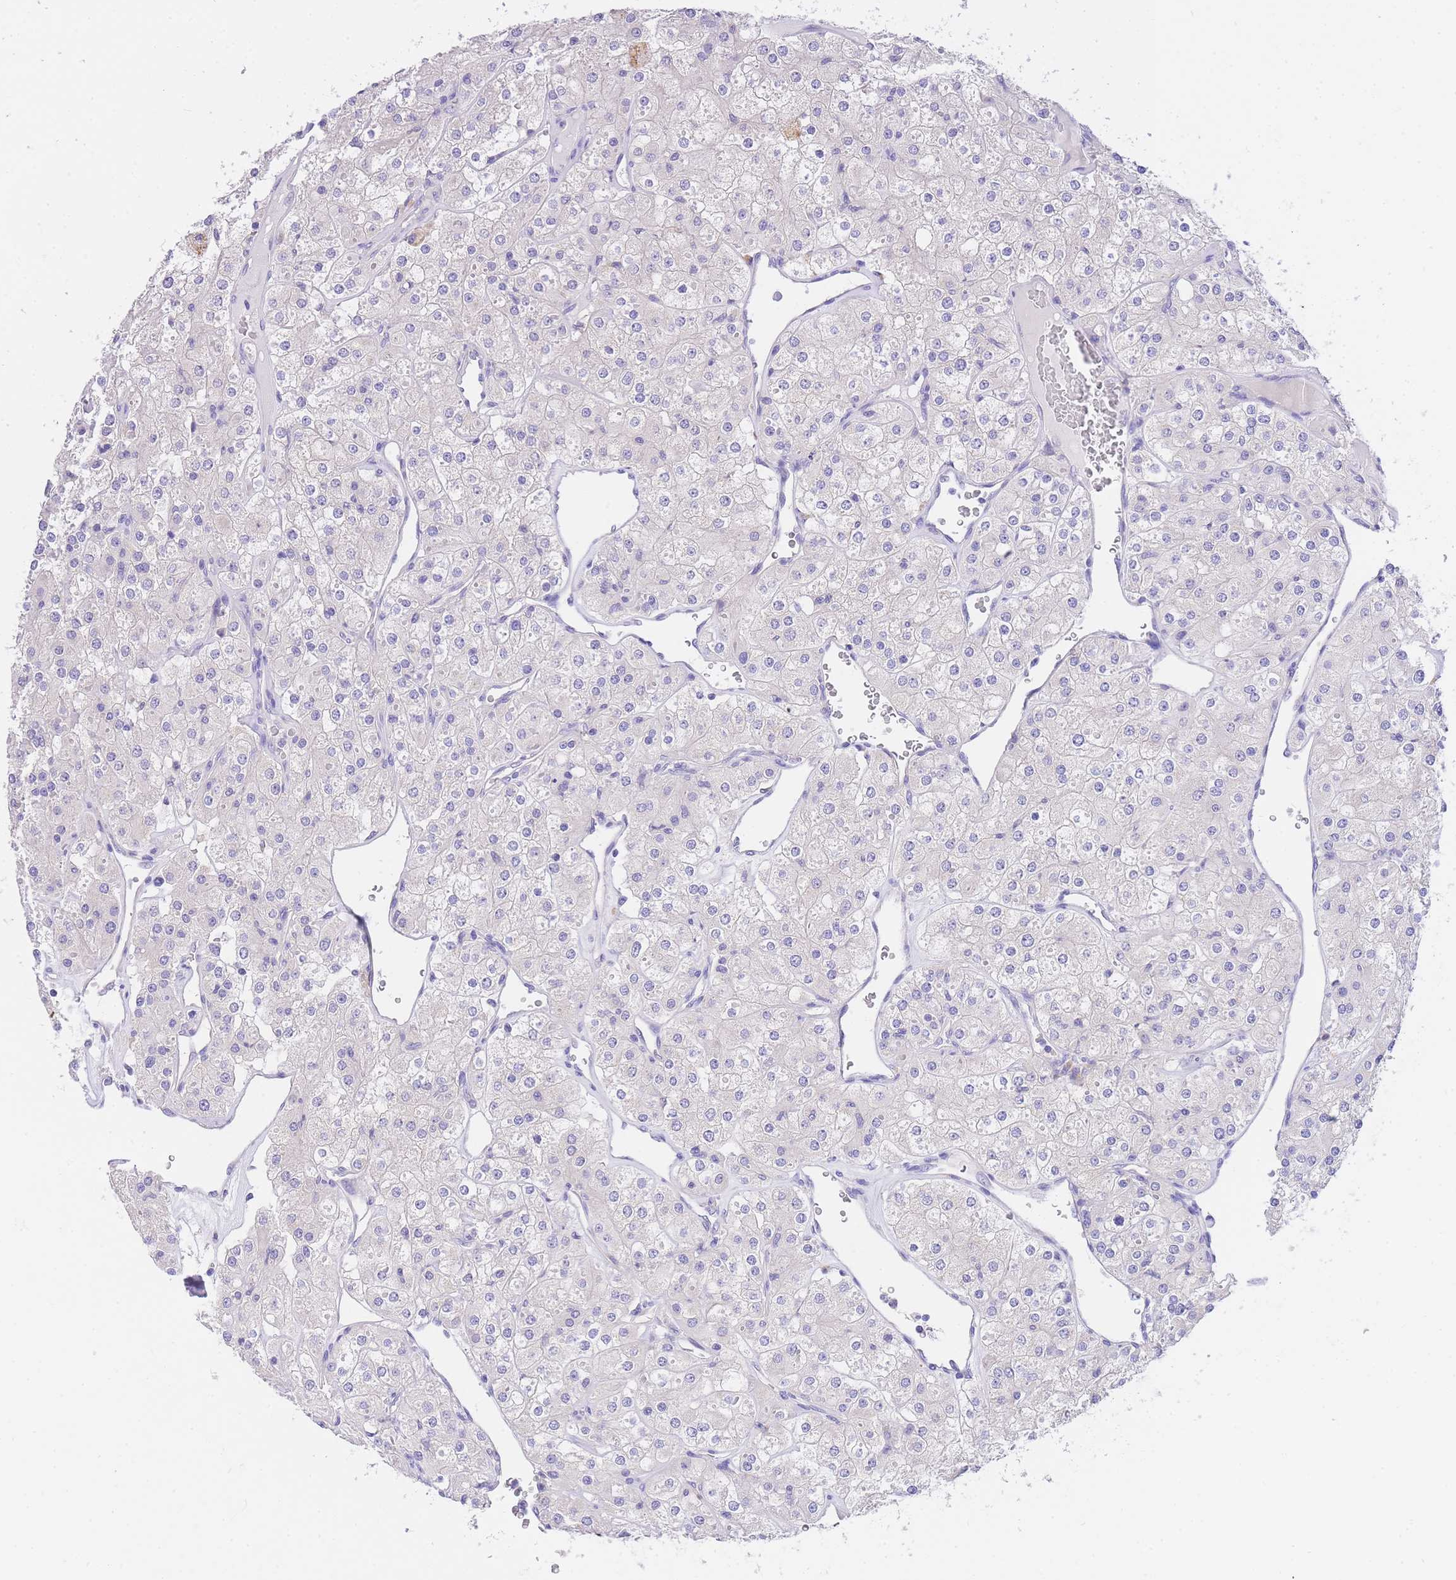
{"staining": {"intensity": "negative", "quantity": "none", "location": "none"}, "tissue": "renal cancer", "cell_type": "Tumor cells", "image_type": "cancer", "snomed": [{"axis": "morphology", "description": "Adenocarcinoma, NOS"}, {"axis": "topography", "description": "Kidney"}], "caption": "DAB (3,3'-diaminobenzidine) immunohistochemical staining of human renal adenocarcinoma reveals no significant expression in tumor cells. (DAB immunohistochemistry (IHC) visualized using brightfield microscopy, high magnification).", "gene": "EPN2", "patient": {"sex": "male", "age": 77}}